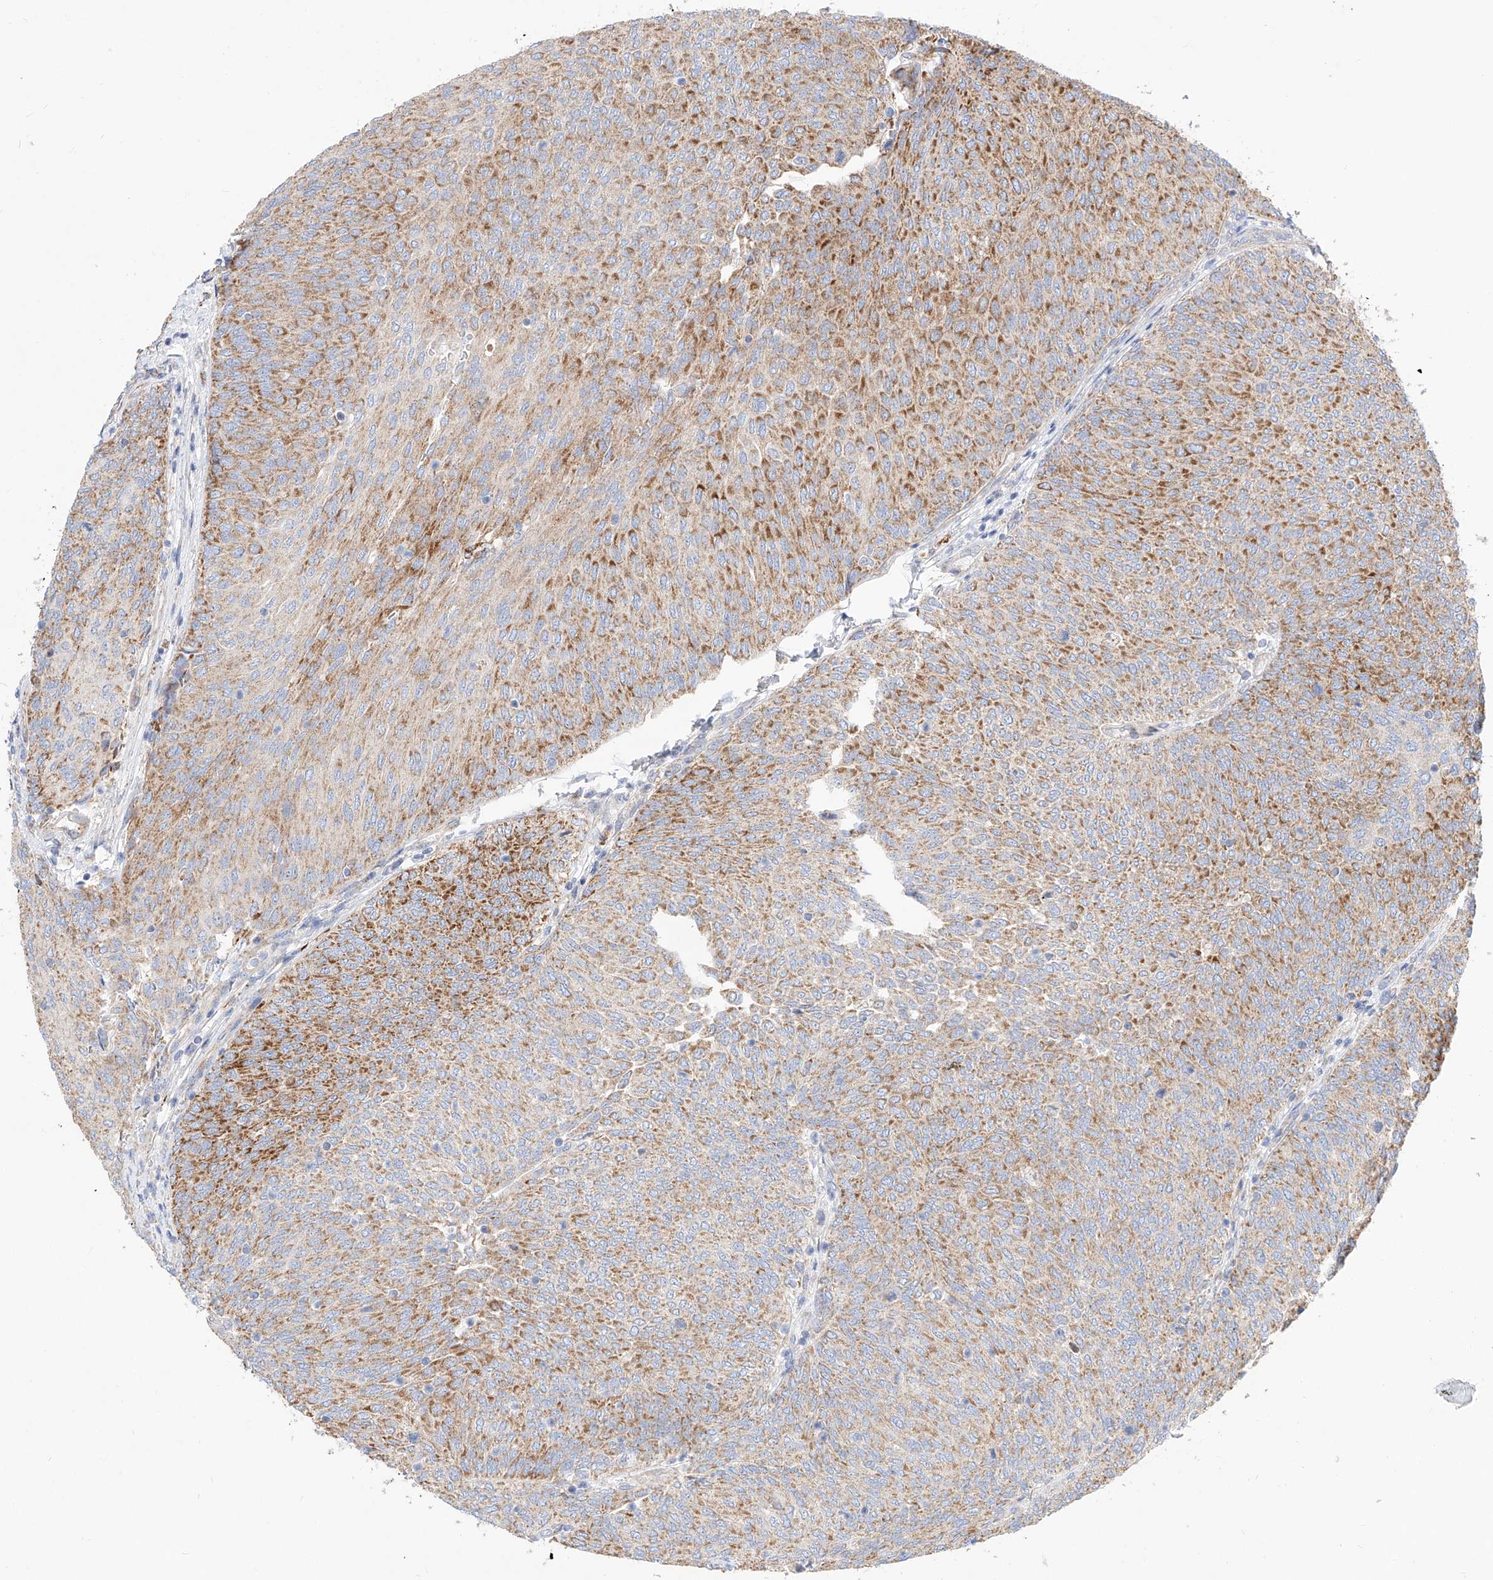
{"staining": {"intensity": "moderate", "quantity": ">75%", "location": "cytoplasmic/membranous"}, "tissue": "urothelial cancer", "cell_type": "Tumor cells", "image_type": "cancer", "snomed": [{"axis": "morphology", "description": "Urothelial carcinoma, Low grade"}, {"axis": "topography", "description": "Urinary bladder"}], "caption": "Immunohistochemistry (IHC) (DAB) staining of urothelial carcinoma (low-grade) demonstrates moderate cytoplasmic/membranous protein expression in about >75% of tumor cells.", "gene": "CST9", "patient": {"sex": "female", "age": 79}}